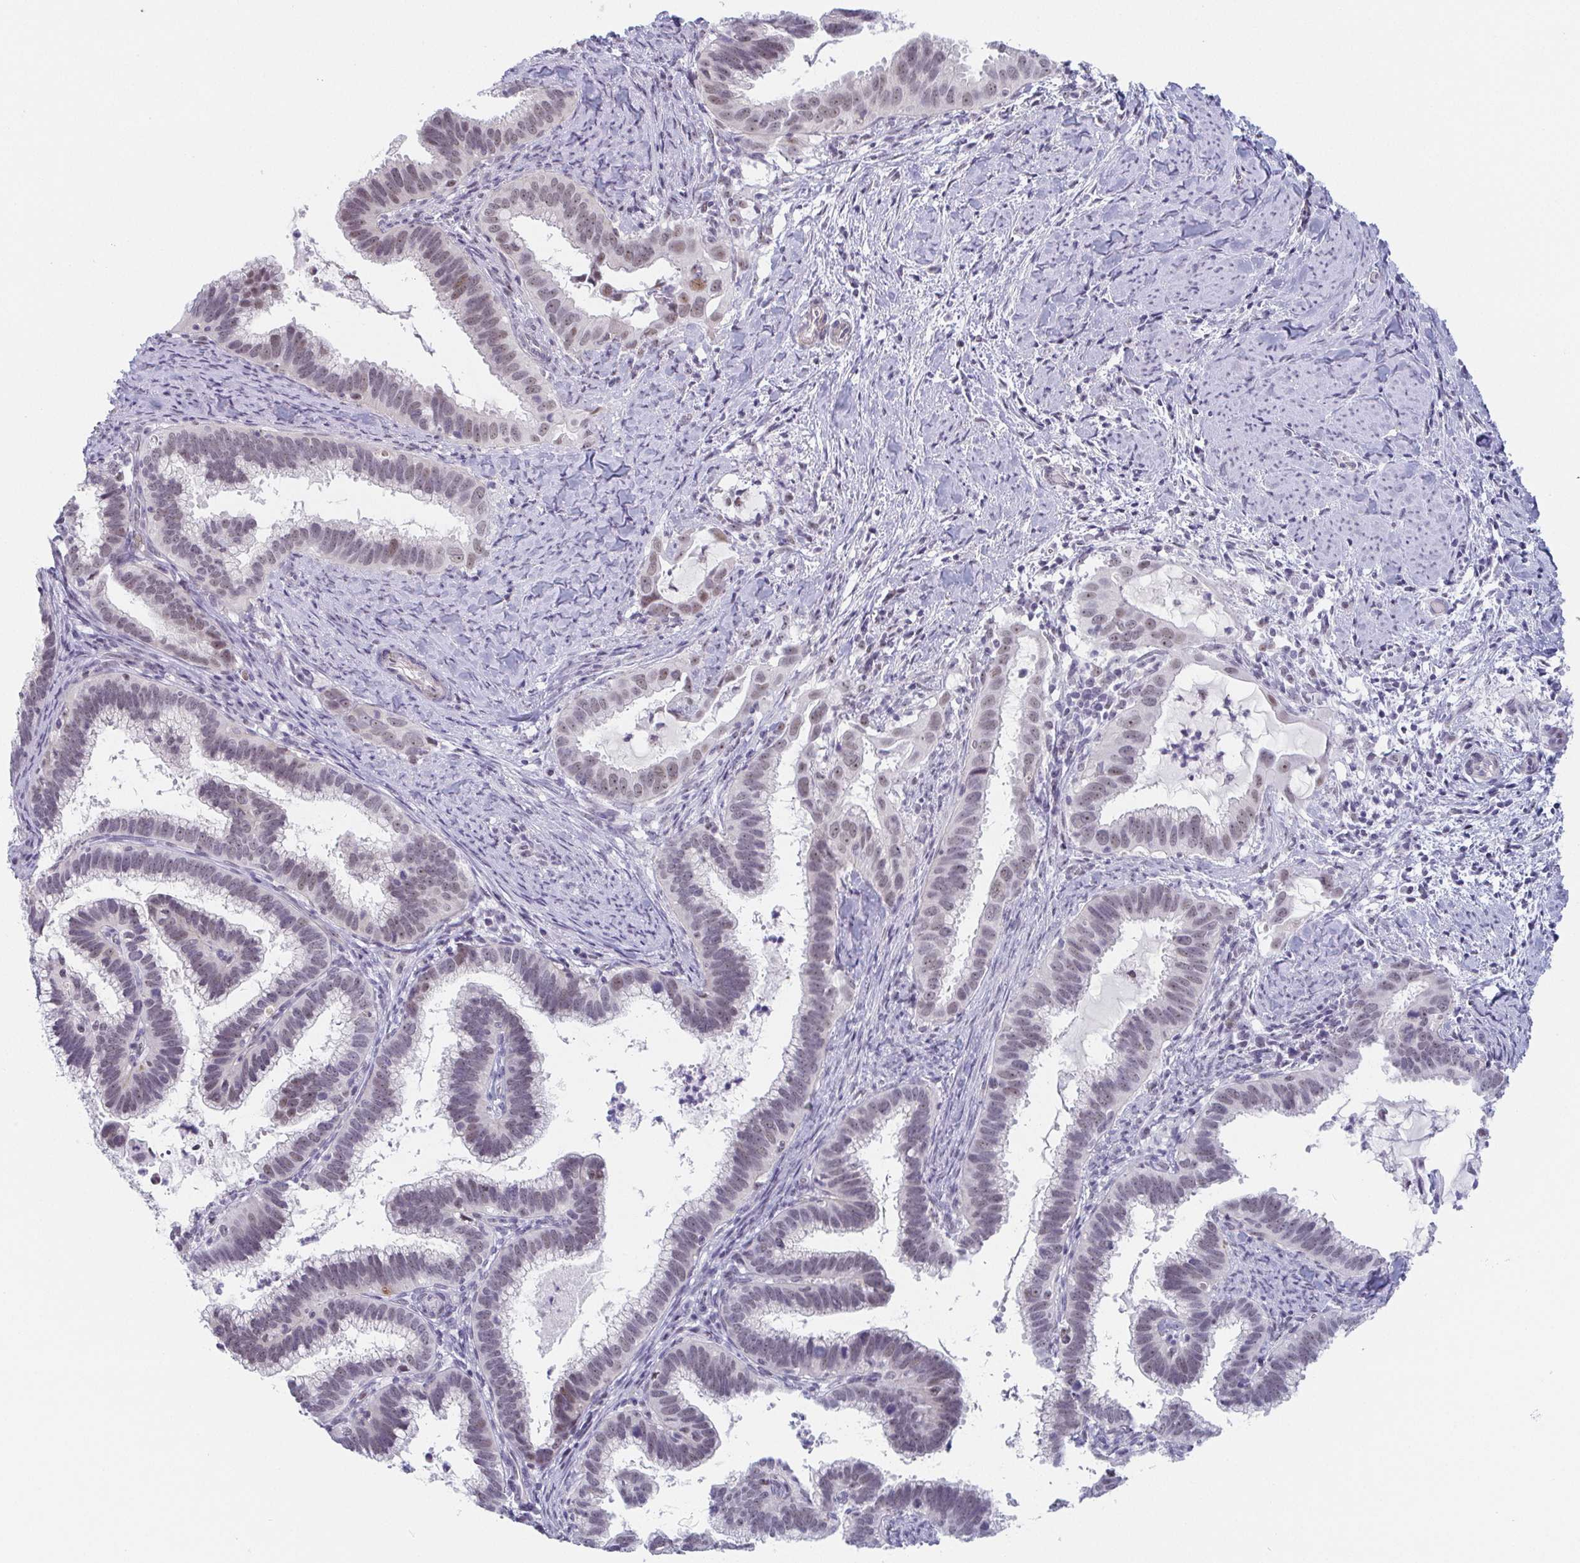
{"staining": {"intensity": "weak", "quantity": "<25%", "location": "nuclear"}, "tissue": "cervical cancer", "cell_type": "Tumor cells", "image_type": "cancer", "snomed": [{"axis": "morphology", "description": "Adenocarcinoma, NOS"}, {"axis": "topography", "description": "Cervix"}], "caption": "Immunohistochemical staining of human cervical adenocarcinoma exhibits no significant positivity in tumor cells. (DAB immunohistochemistry (IHC), high magnification).", "gene": "EXOSC7", "patient": {"sex": "female", "age": 61}}